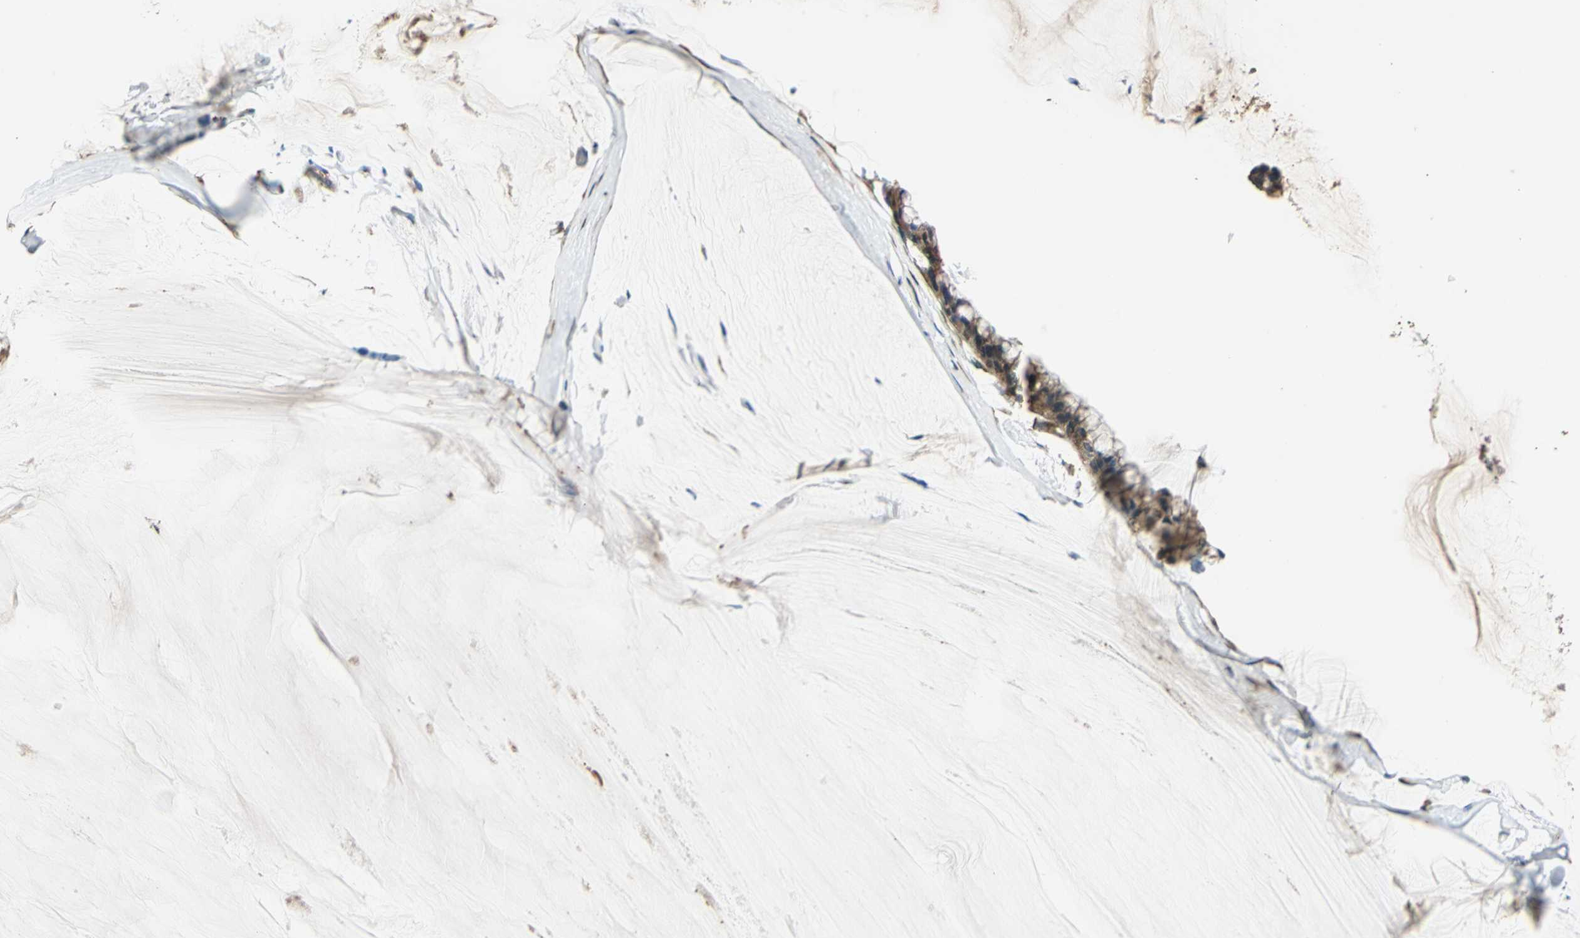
{"staining": {"intensity": "moderate", "quantity": ">75%", "location": "cytoplasmic/membranous"}, "tissue": "ovarian cancer", "cell_type": "Tumor cells", "image_type": "cancer", "snomed": [{"axis": "morphology", "description": "Cystadenocarcinoma, mucinous, NOS"}, {"axis": "topography", "description": "Ovary"}], "caption": "Brown immunohistochemical staining in human ovarian cancer (mucinous cystadenocarcinoma) reveals moderate cytoplasmic/membranous expression in approximately >75% of tumor cells.", "gene": "TMPRSS4", "patient": {"sex": "female", "age": 39}}